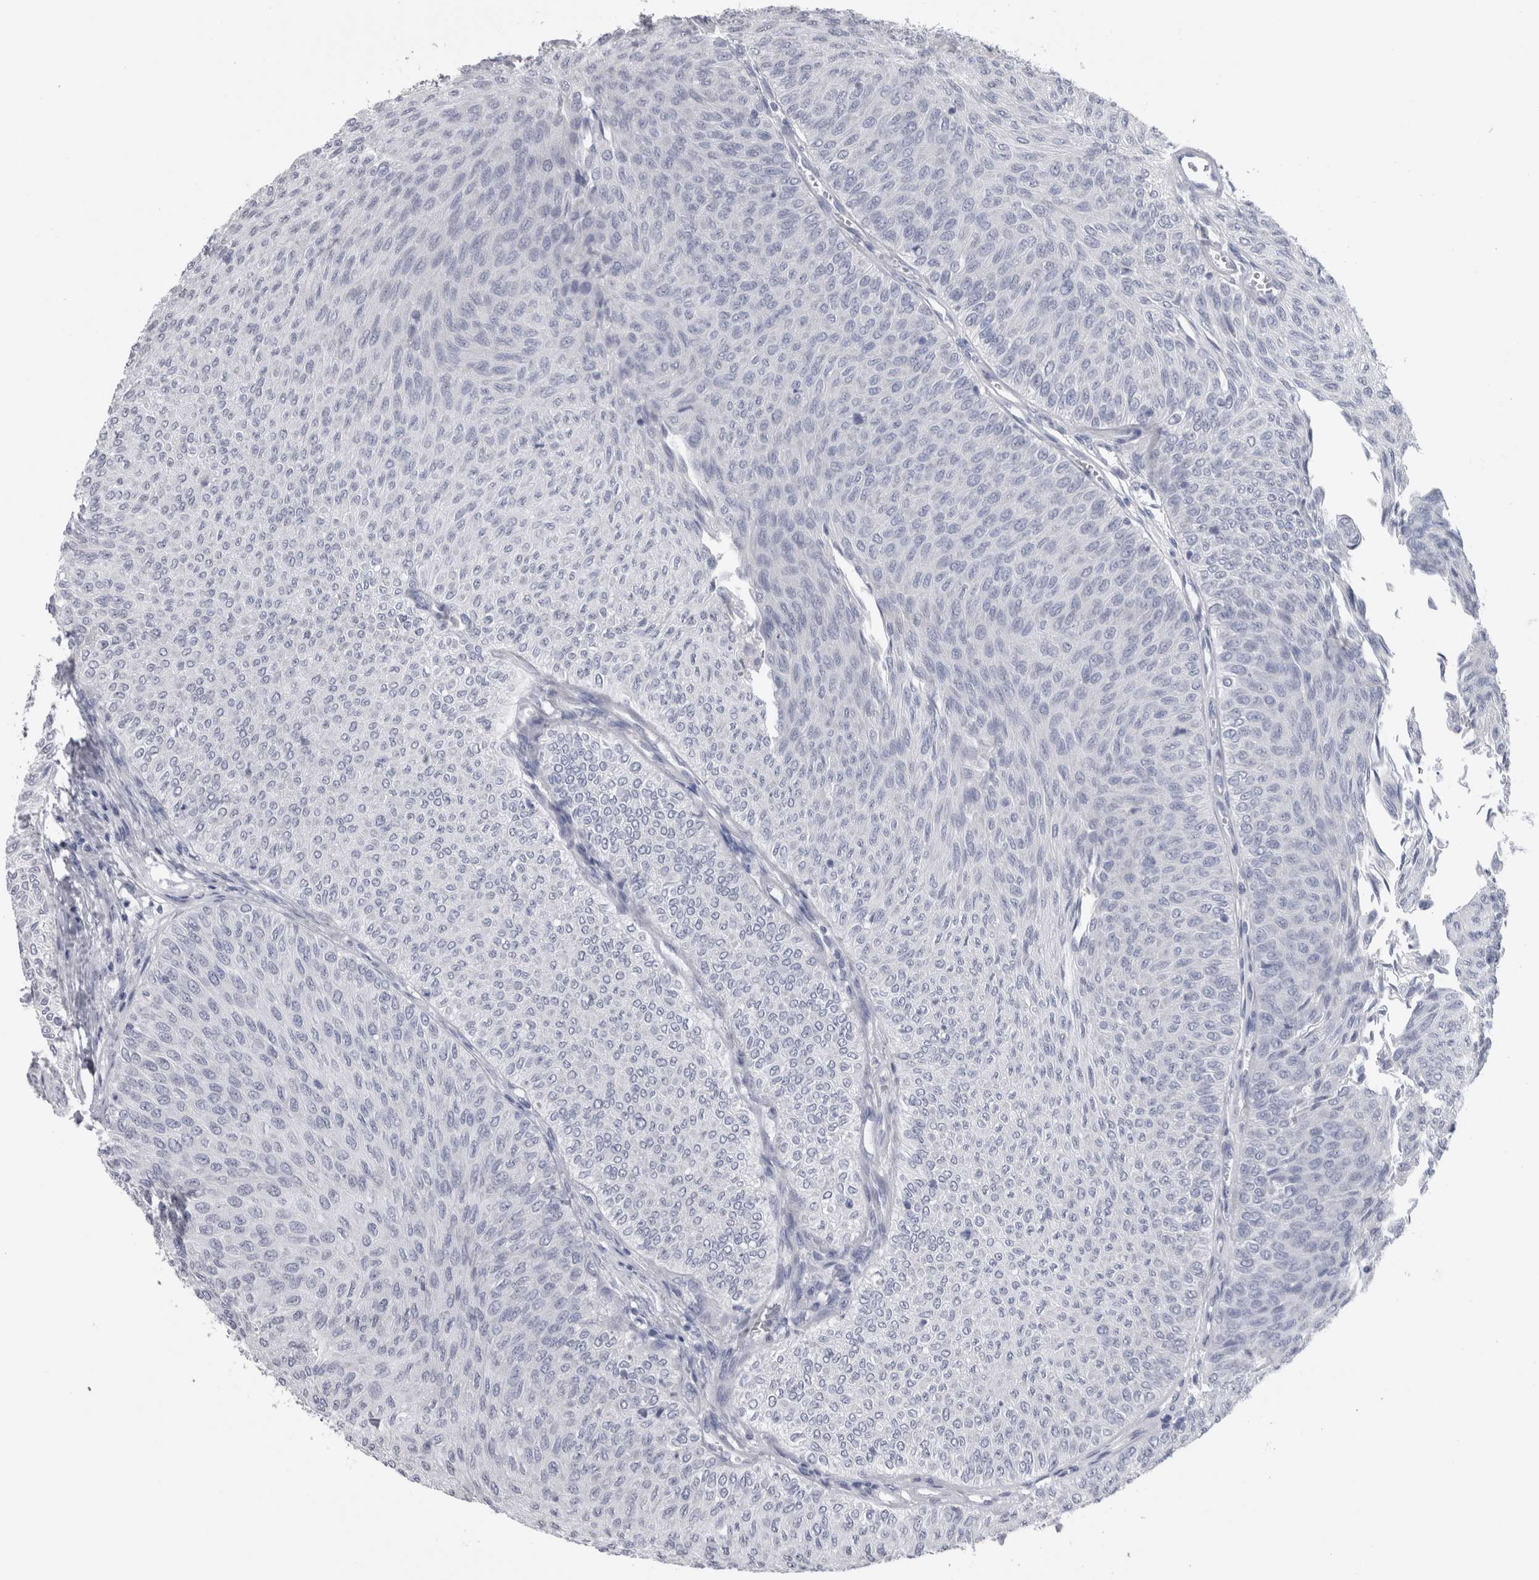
{"staining": {"intensity": "negative", "quantity": "none", "location": "none"}, "tissue": "urothelial cancer", "cell_type": "Tumor cells", "image_type": "cancer", "snomed": [{"axis": "morphology", "description": "Urothelial carcinoma, Low grade"}, {"axis": "topography", "description": "Urinary bladder"}], "caption": "This is an immunohistochemistry (IHC) histopathology image of urothelial cancer. There is no expression in tumor cells.", "gene": "MSMB", "patient": {"sex": "male", "age": 78}}